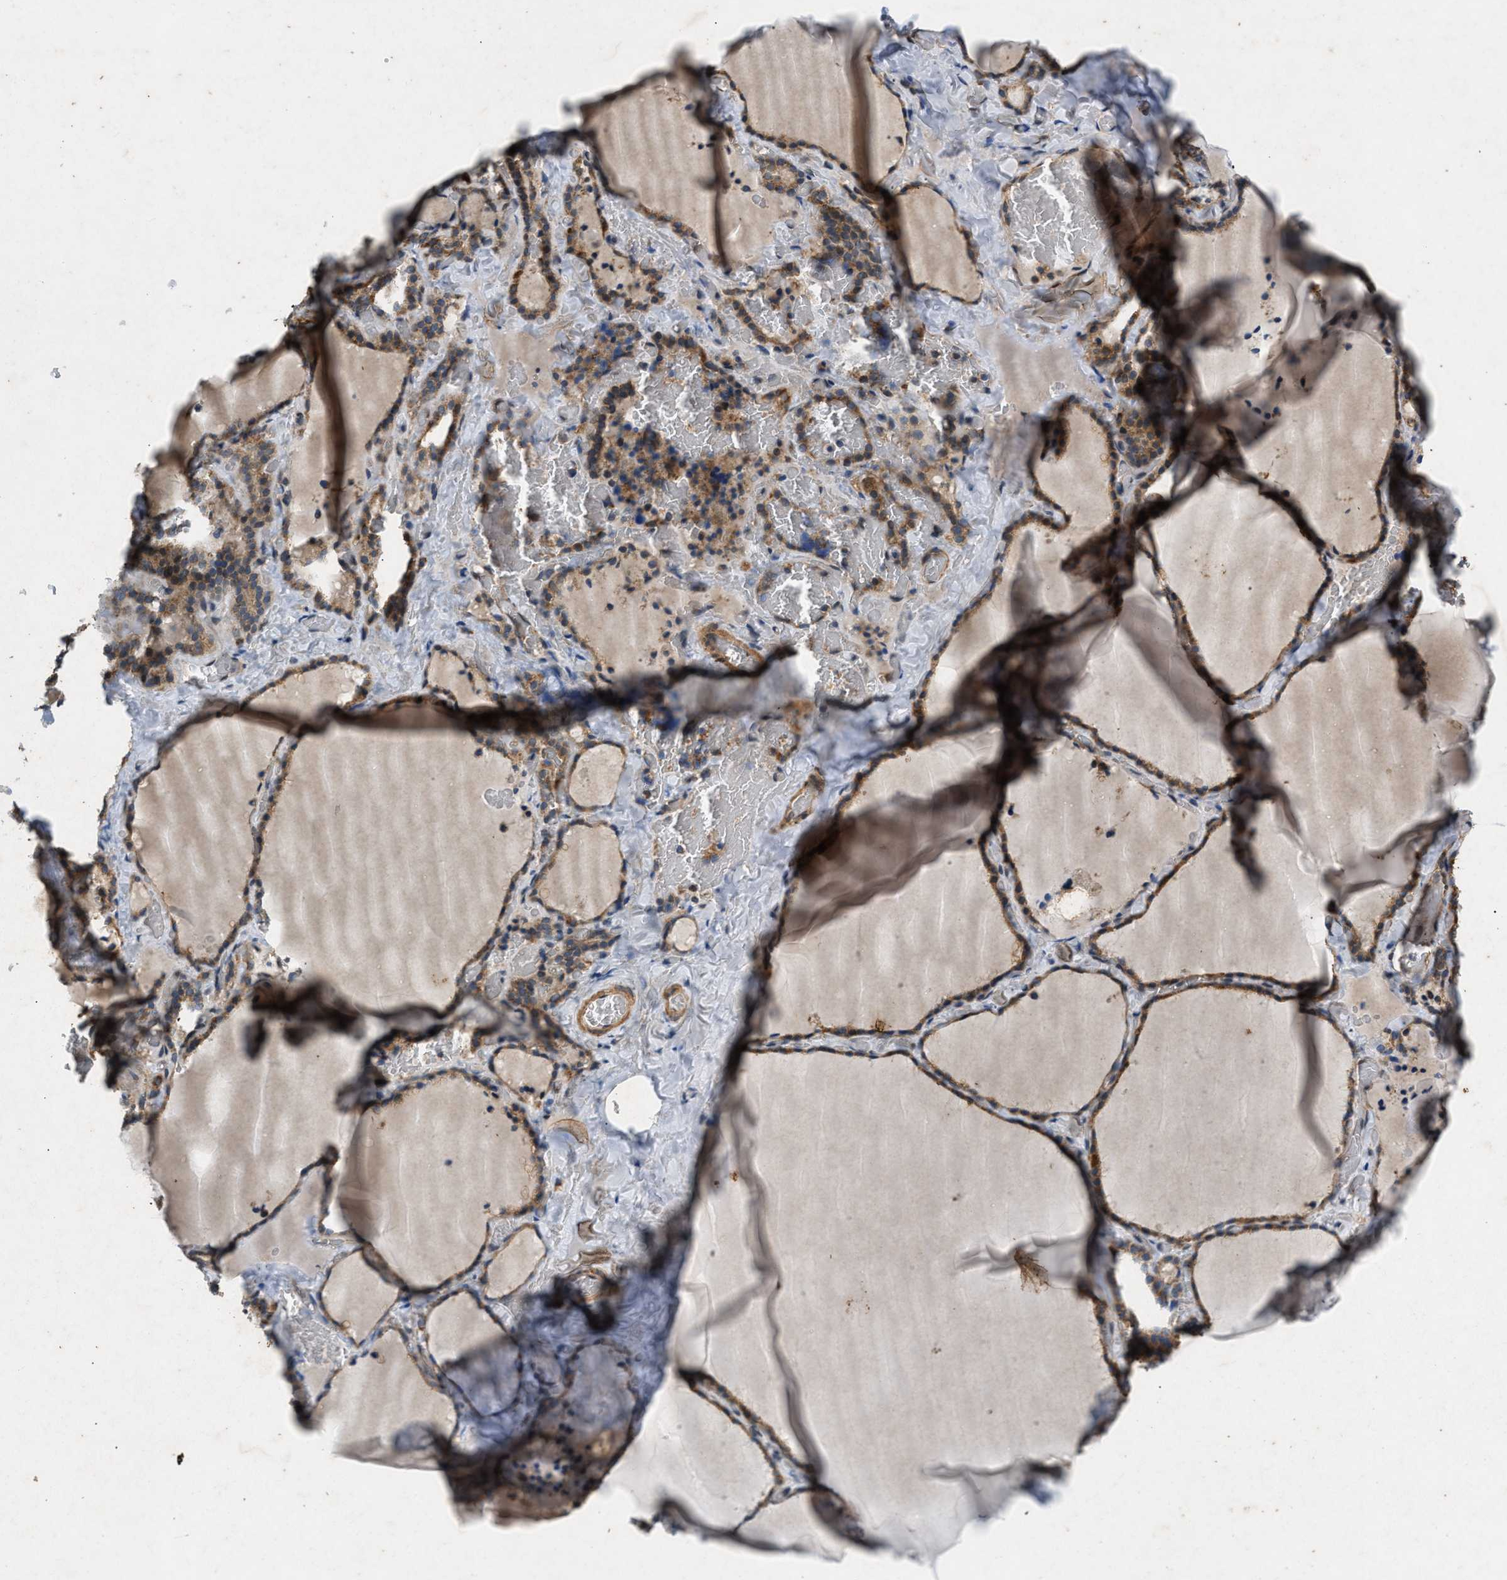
{"staining": {"intensity": "moderate", "quantity": ">75%", "location": "cytoplasmic/membranous"}, "tissue": "thyroid gland", "cell_type": "Glandular cells", "image_type": "normal", "snomed": [{"axis": "morphology", "description": "Normal tissue, NOS"}, {"axis": "topography", "description": "Thyroid gland"}], "caption": "IHC of unremarkable thyroid gland exhibits medium levels of moderate cytoplasmic/membranous positivity in about >75% of glandular cells.", "gene": "PRKG2", "patient": {"sex": "female", "age": 22}}